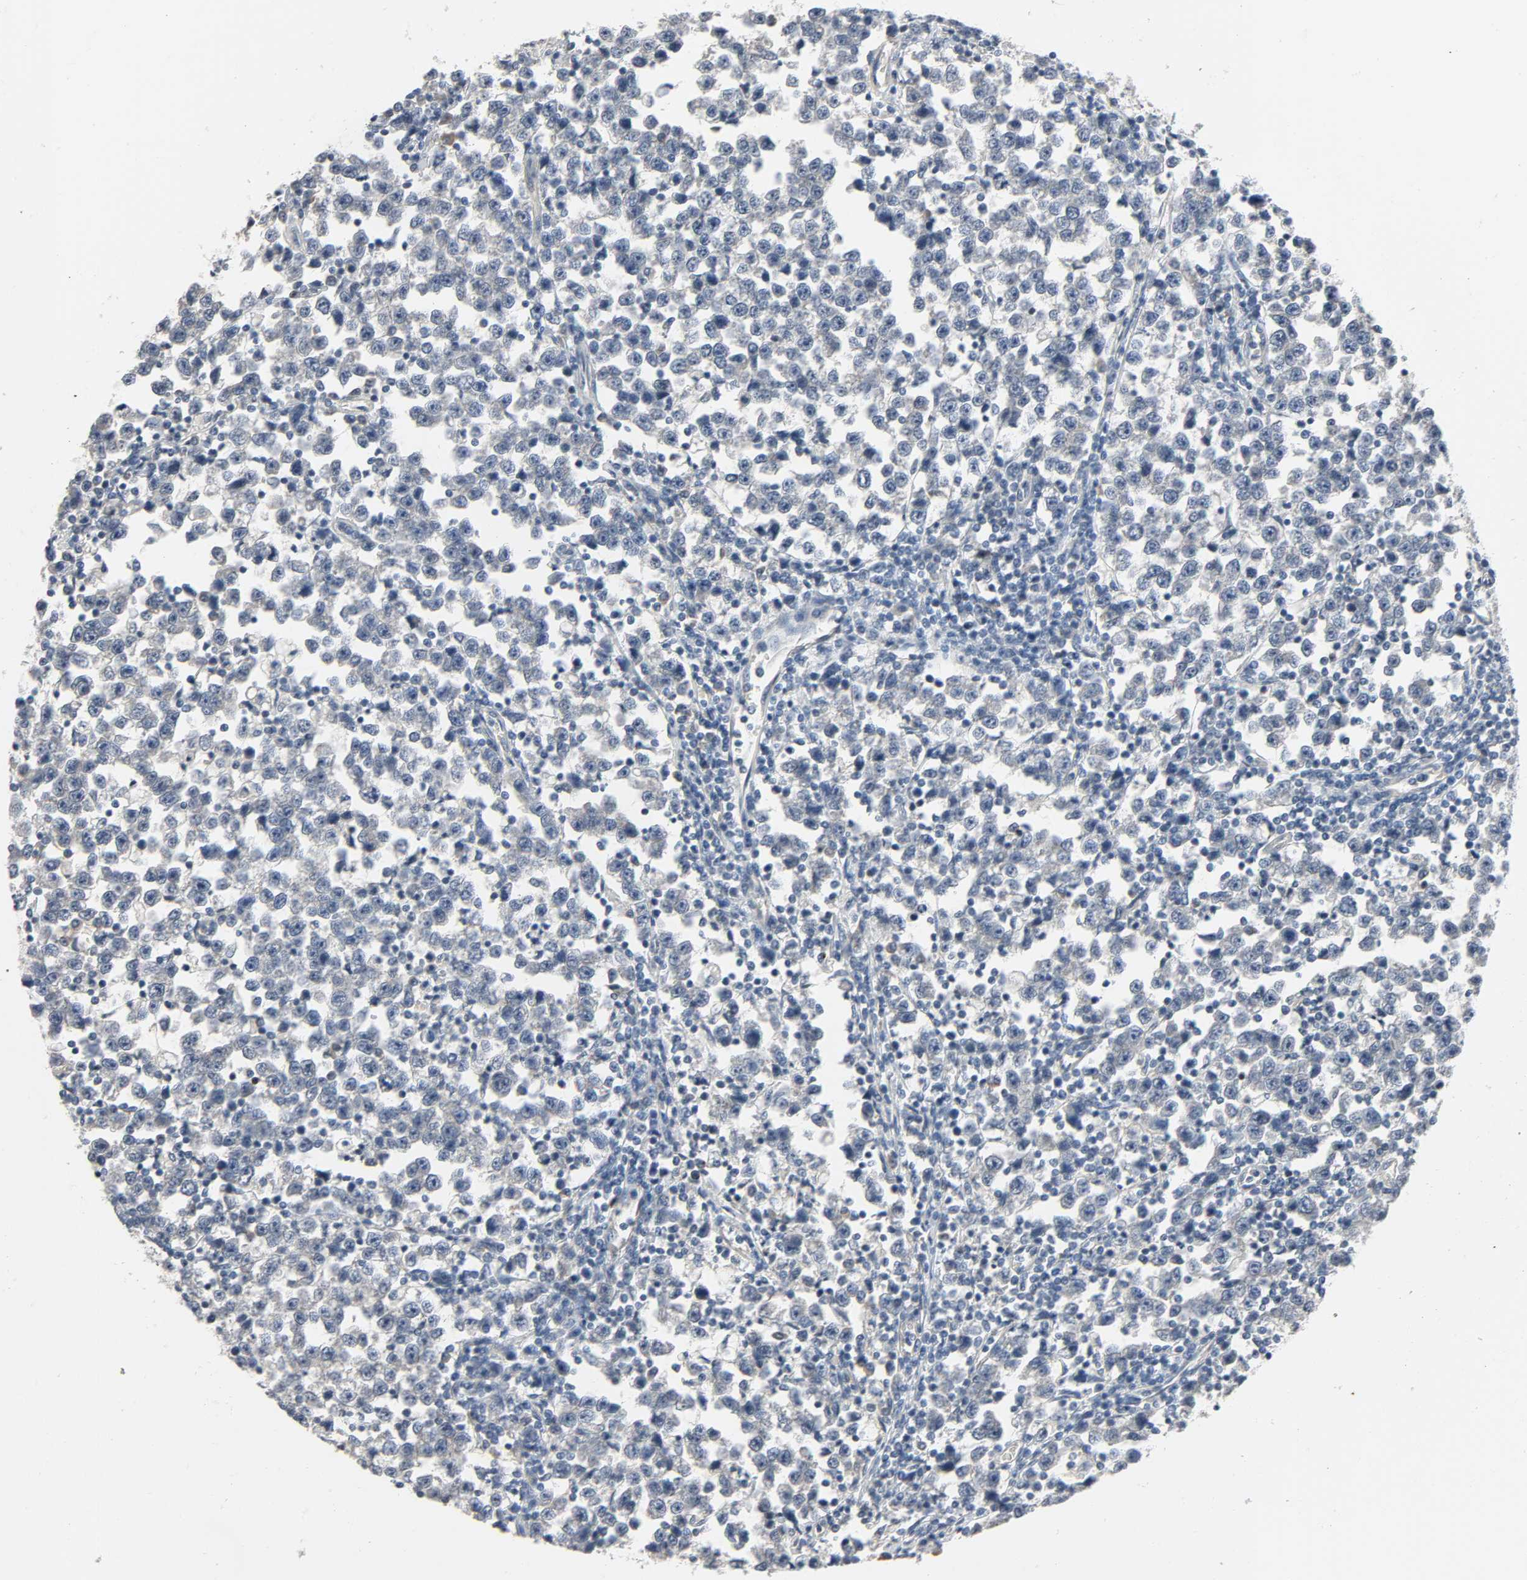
{"staining": {"intensity": "negative", "quantity": "none", "location": "none"}, "tissue": "testis cancer", "cell_type": "Tumor cells", "image_type": "cancer", "snomed": [{"axis": "morphology", "description": "Seminoma, NOS"}, {"axis": "topography", "description": "Testis"}], "caption": "High magnification brightfield microscopy of testis cancer stained with DAB (3,3'-diaminobenzidine) (brown) and counterstained with hematoxylin (blue): tumor cells show no significant staining. (Immunohistochemistry, brightfield microscopy, high magnification).", "gene": "LIMCH1", "patient": {"sex": "male", "age": 43}}